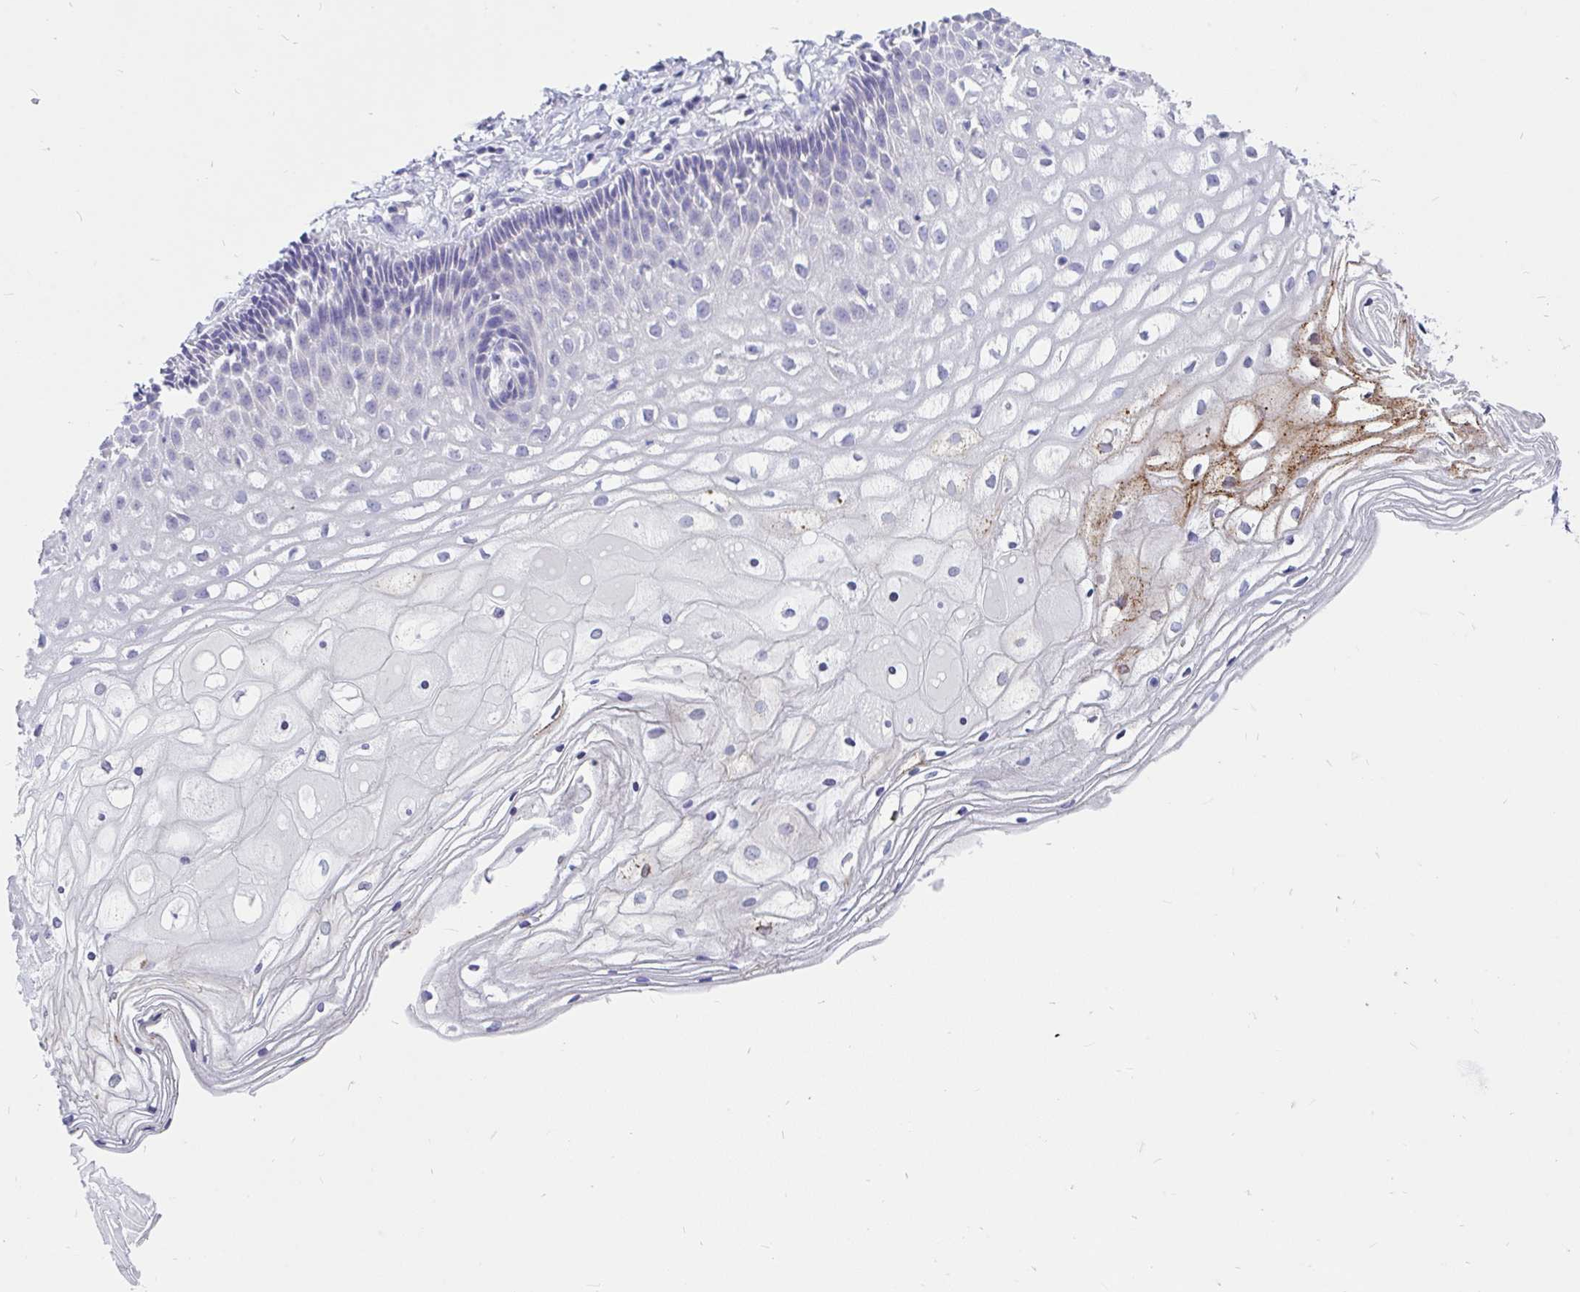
{"staining": {"intensity": "negative", "quantity": "none", "location": "none"}, "tissue": "cervix", "cell_type": "Glandular cells", "image_type": "normal", "snomed": [{"axis": "morphology", "description": "Normal tissue, NOS"}, {"axis": "topography", "description": "Cervix"}], "caption": "This histopathology image is of normal cervix stained with IHC to label a protein in brown with the nuclei are counter-stained blue. There is no expression in glandular cells.", "gene": "INTS5", "patient": {"sex": "female", "age": 36}}